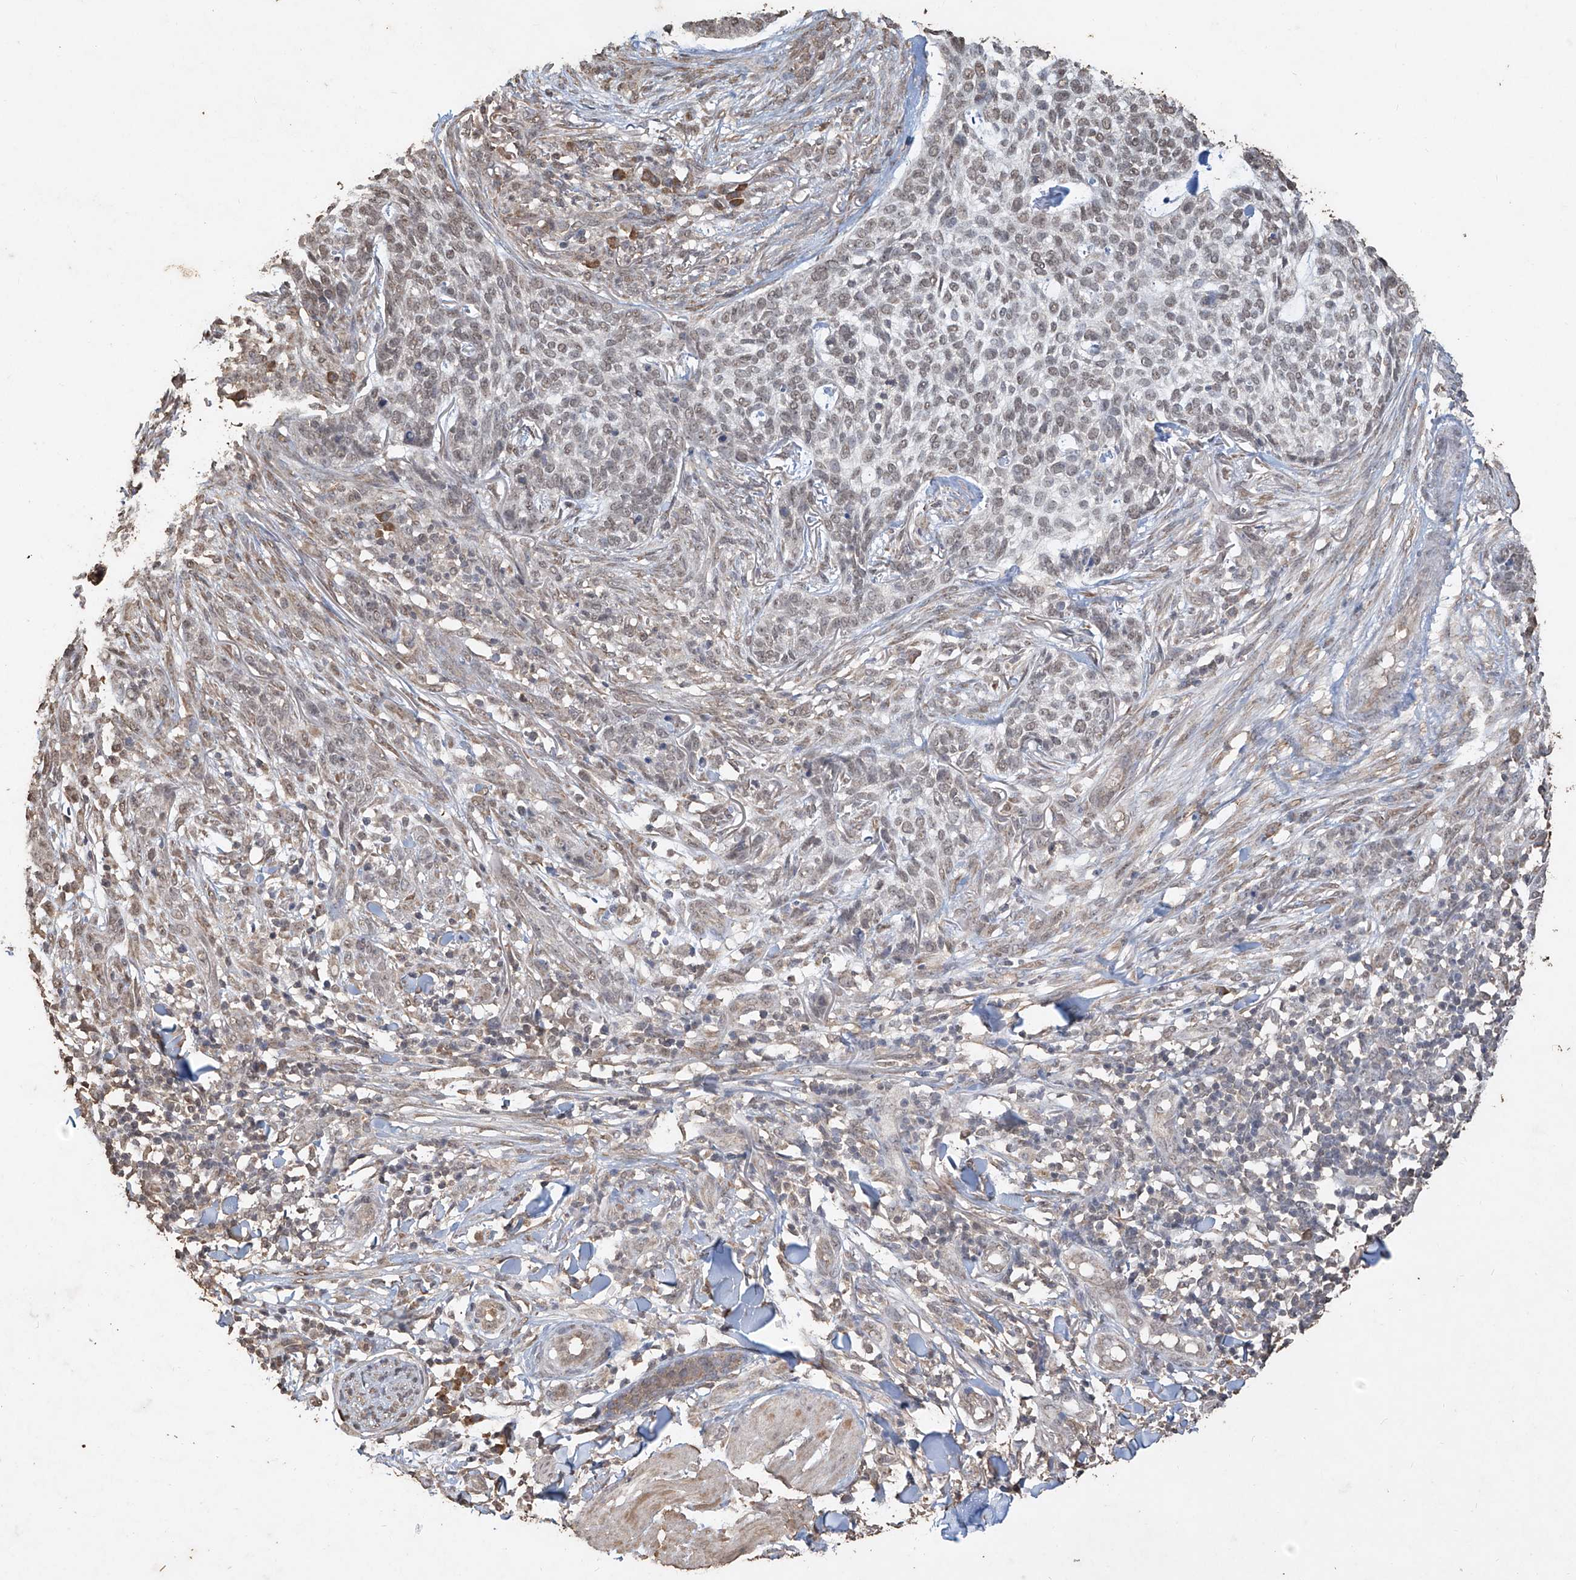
{"staining": {"intensity": "weak", "quantity": "25%-75%", "location": "nuclear"}, "tissue": "skin cancer", "cell_type": "Tumor cells", "image_type": "cancer", "snomed": [{"axis": "morphology", "description": "Basal cell carcinoma"}, {"axis": "topography", "description": "Skin"}], "caption": "The image displays a brown stain indicating the presence of a protein in the nuclear of tumor cells in basal cell carcinoma (skin).", "gene": "ELOVL1", "patient": {"sex": "female", "age": 64}}